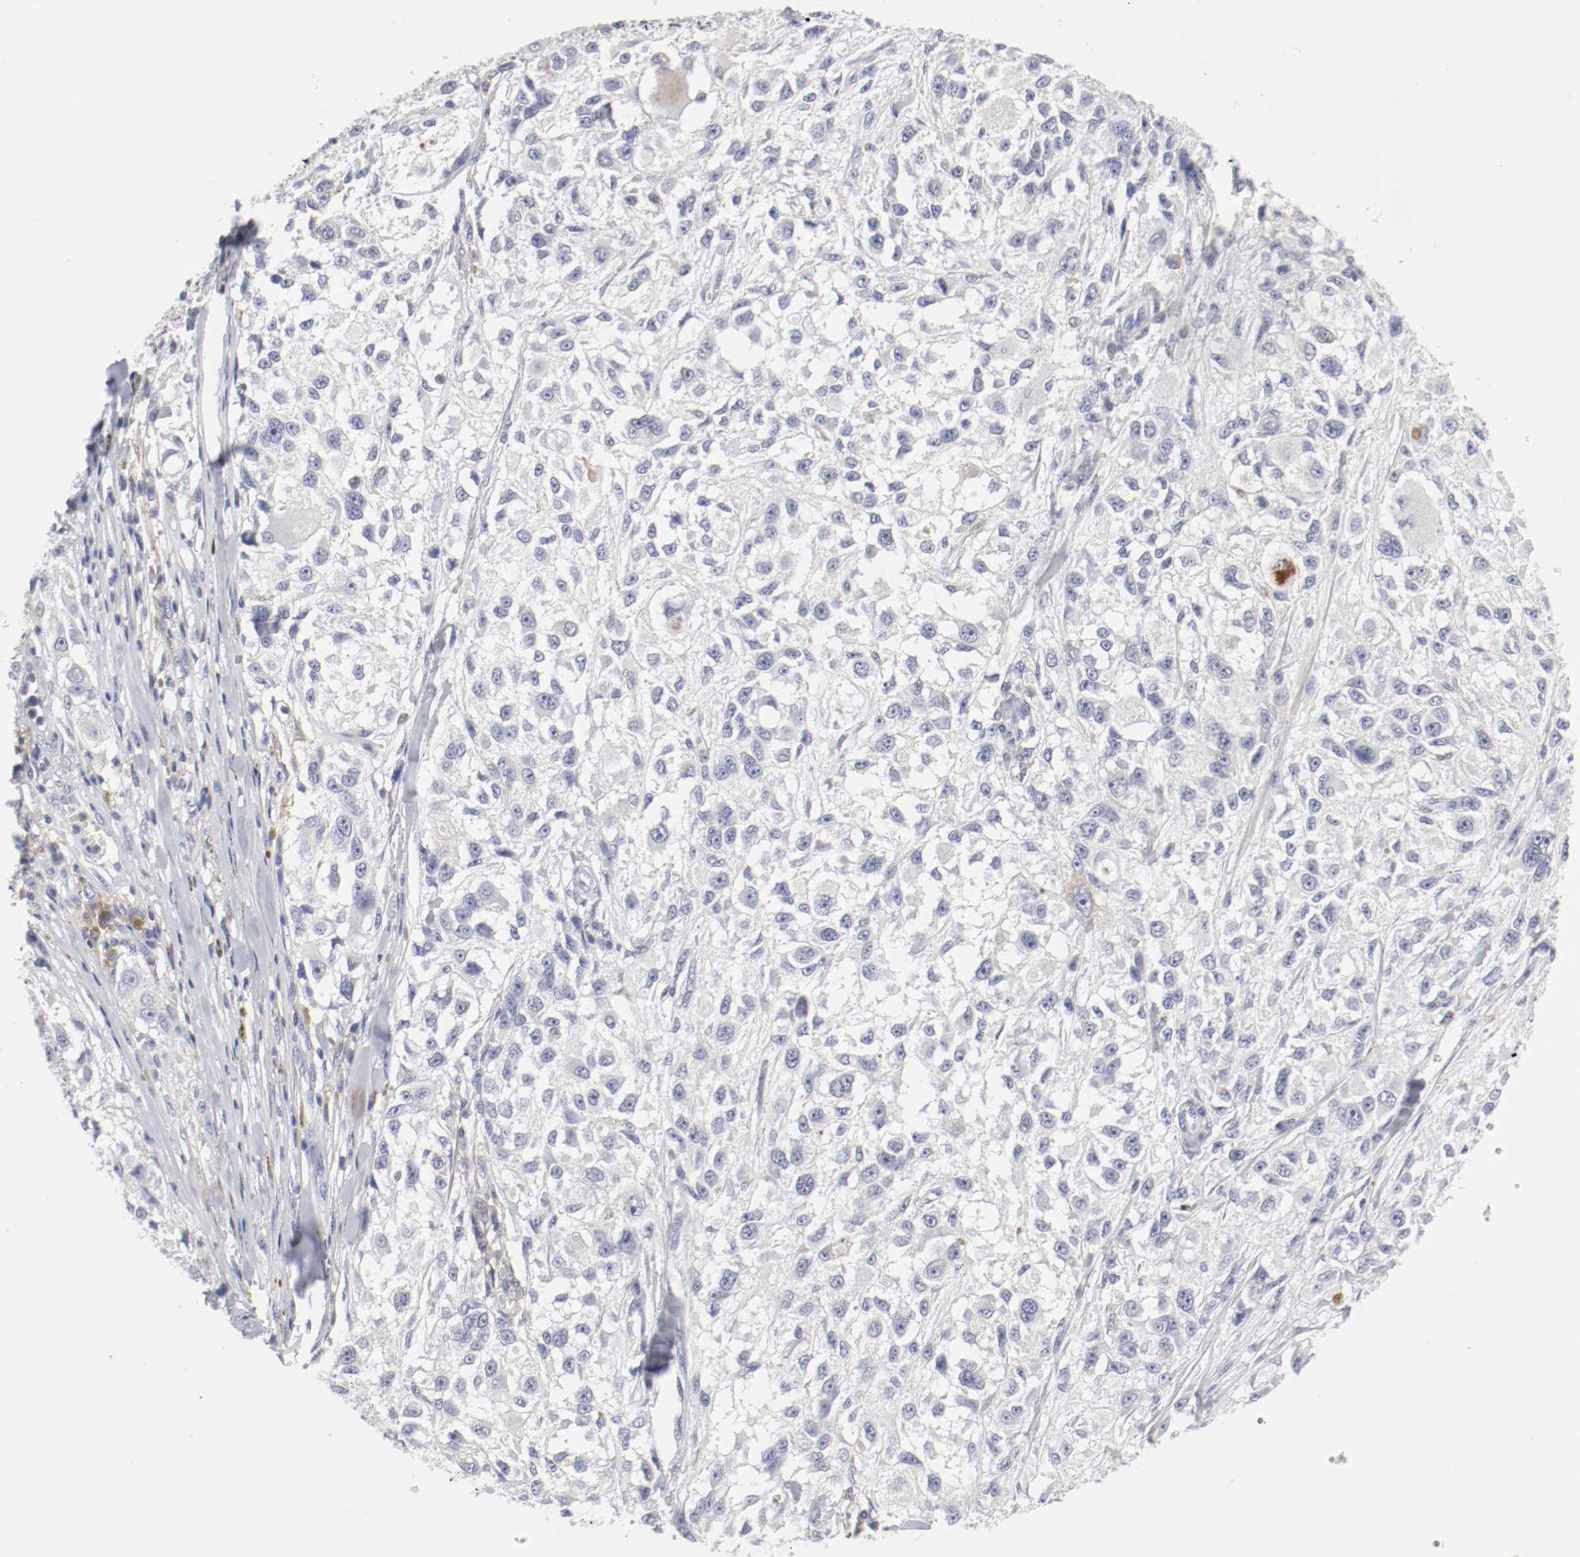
{"staining": {"intensity": "negative", "quantity": "none", "location": "none"}, "tissue": "melanoma", "cell_type": "Tumor cells", "image_type": "cancer", "snomed": [{"axis": "morphology", "description": "Necrosis, NOS"}, {"axis": "morphology", "description": "Malignant melanoma, NOS"}, {"axis": "topography", "description": "Skin"}], "caption": "A histopathology image of human melanoma is negative for staining in tumor cells.", "gene": "ITGAX", "patient": {"sex": "female", "age": 87}}